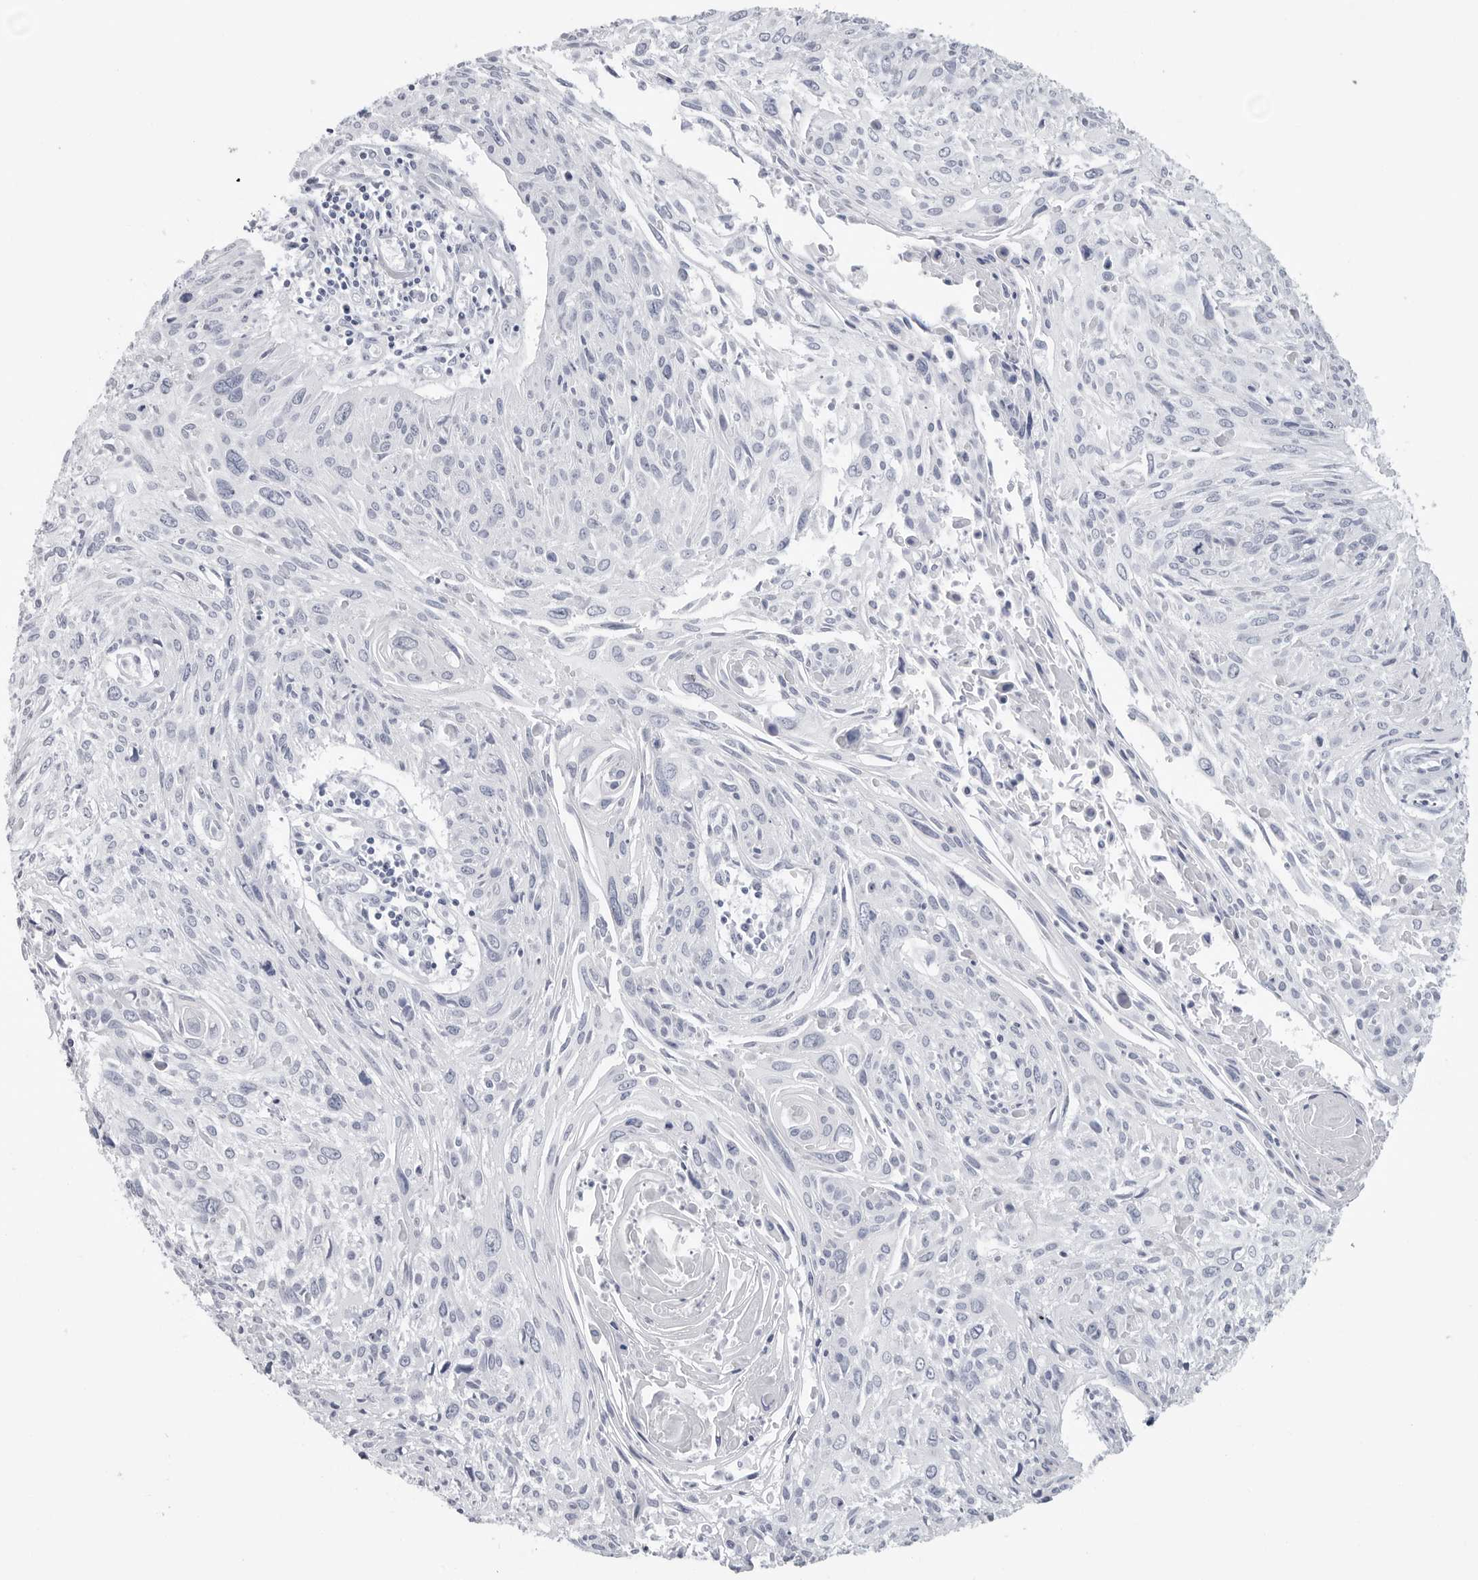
{"staining": {"intensity": "negative", "quantity": "none", "location": "none"}, "tissue": "cervical cancer", "cell_type": "Tumor cells", "image_type": "cancer", "snomed": [{"axis": "morphology", "description": "Squamous cell carcinoma, NOS"}, {"axis": "topography", "description": "Cervix"}], "caption": "IHC photomicrograph of neoplastic tissue: human cervical cancer (squamous cell carcinoma) stained with DAB displays no significant protein staining in tumor cells.", "gene": "CSH1", "patient": {"sex": "female", "age": 51}}